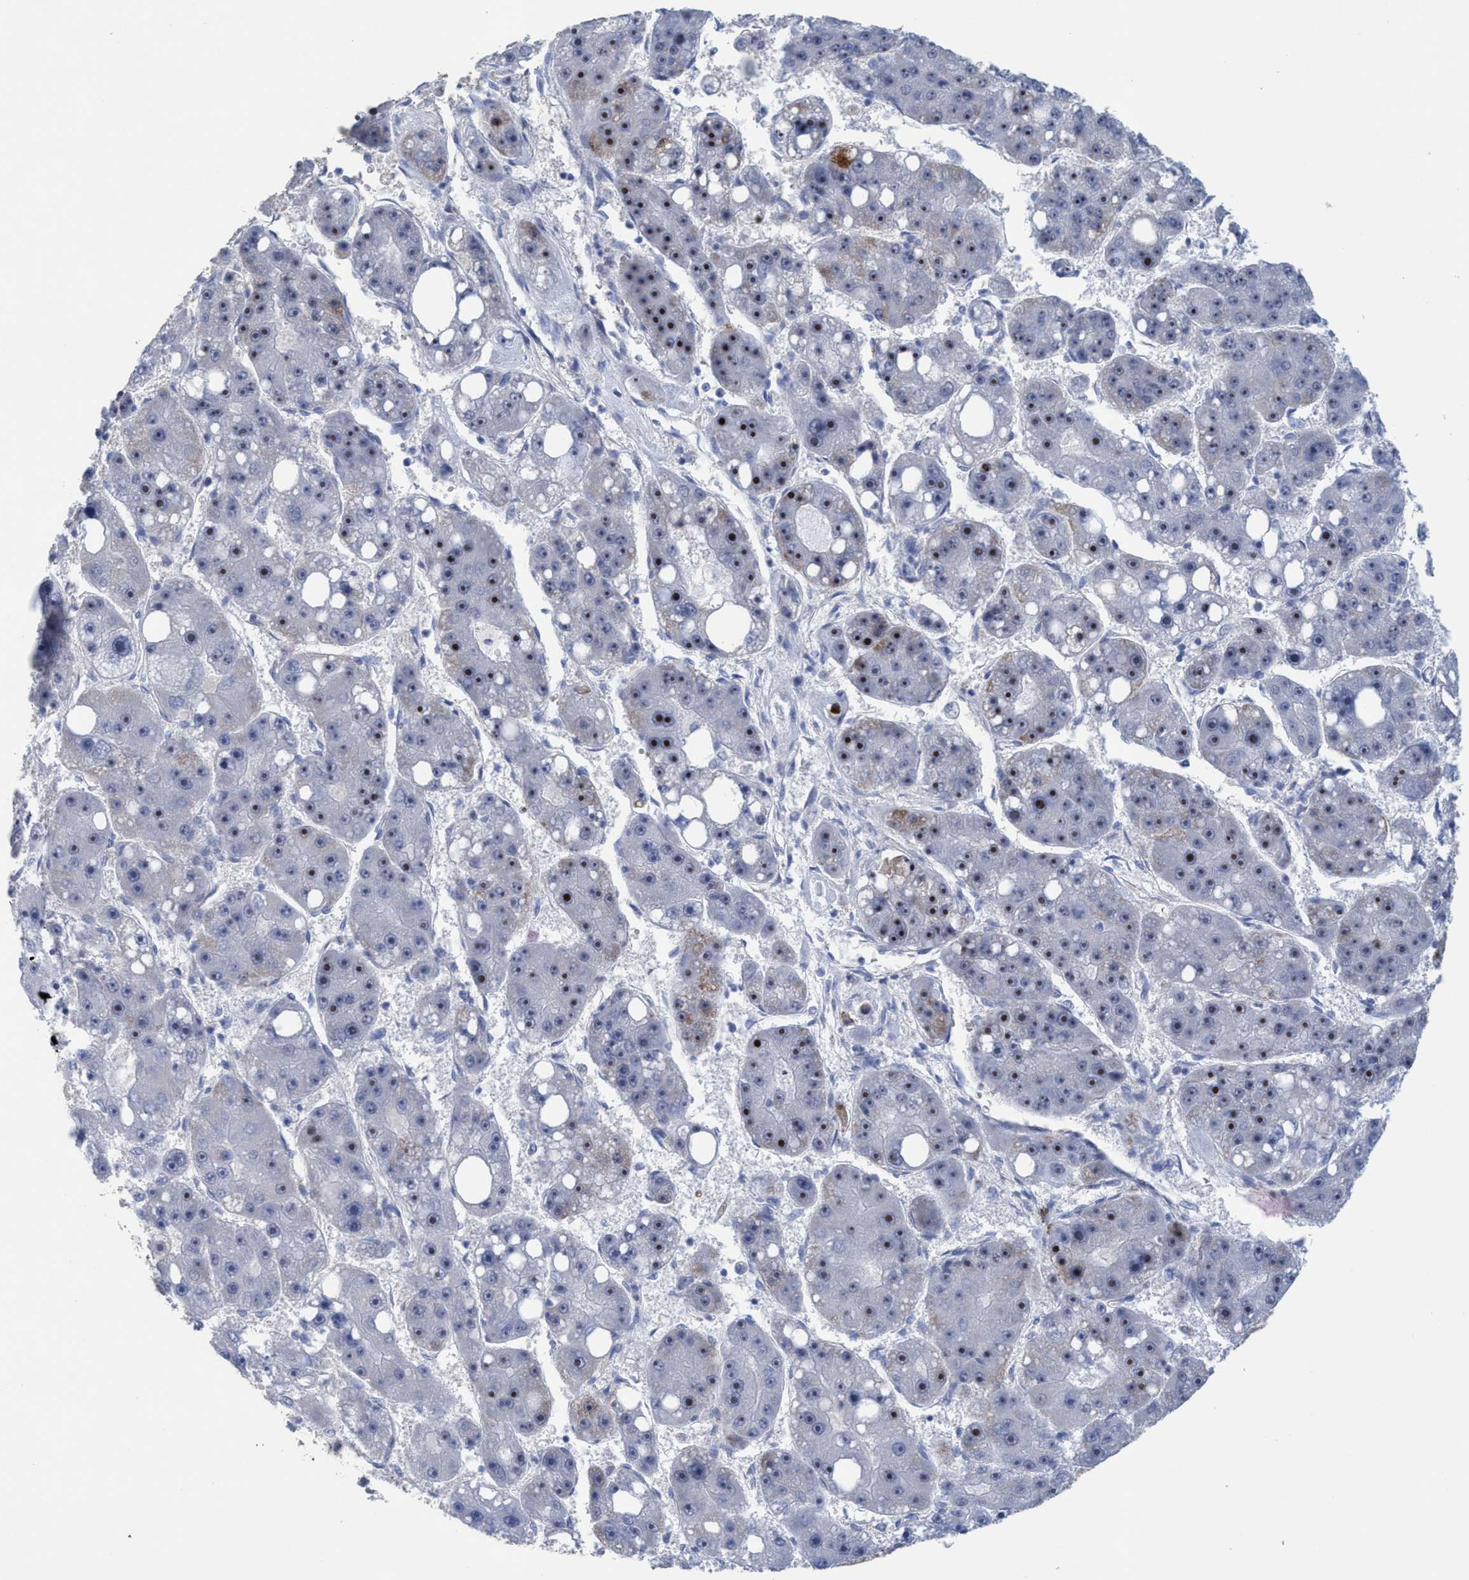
{"staining": {"intensity": "strong", "quantity": "25%-75%", "location": "nuclear"}, "tissue": "liver cancer", "cell_type": "Tumor cells", "image_type": "cancer", "snomed": [{"axis": "morphology", "description": "Carcinoma, Hepatocellular, NOS"}, {"axis": "topography", "description": "Liver"}], "caption": "Liver hepatocellular carcinoma tissue shows strong nuclear positivity in approximately 25%-75% of tumor cells The staining was performed using DAB, with brown indicating positive protein expression. Nuclei are stained blue with hematoxylin.", "gene": "RSAD1", "patient": {"sex": "female", "age": 61}}